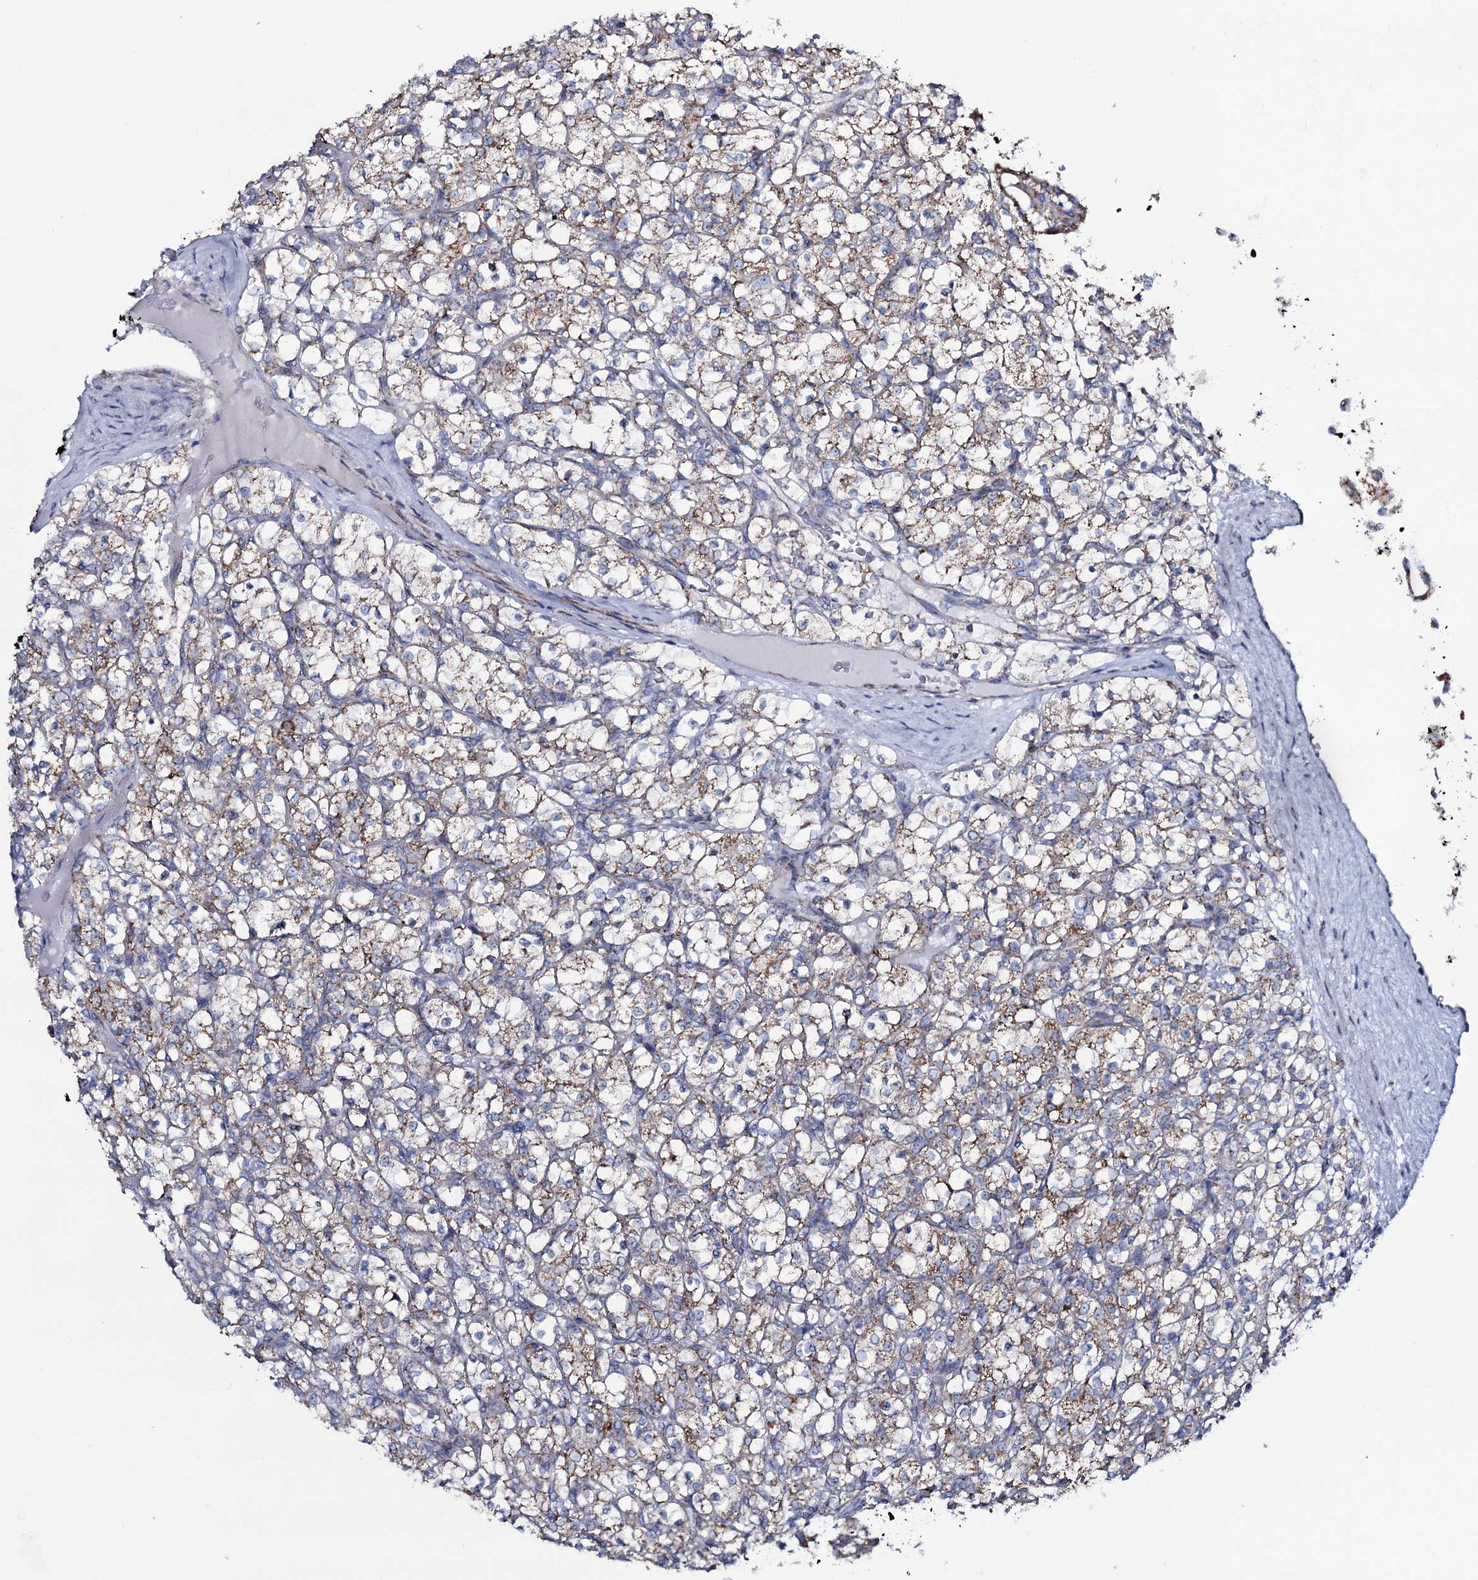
{"staining": {"intensity": "moderate", "quantity": ">75%", "location": "cytoplasmic/membranous"}, "tissue": "renal cancer", "cell_type": "Tumor cells", "image_type": "cancer", "snomed": [{"axis": "morphology", "description": "Adenocarcinoma, NOS"}, {"axis": "topography", "description": "Kidney"}], "caption": "Immunohistochemistry (IHC) of renal cancer (adenocarcinoma) exhibits medium levels of moderate cytoplasmic/membranous positivity in about >75% of tumor cells.", "gene": "MRPS35", "patient": {"sex": "female", "age": 69}}